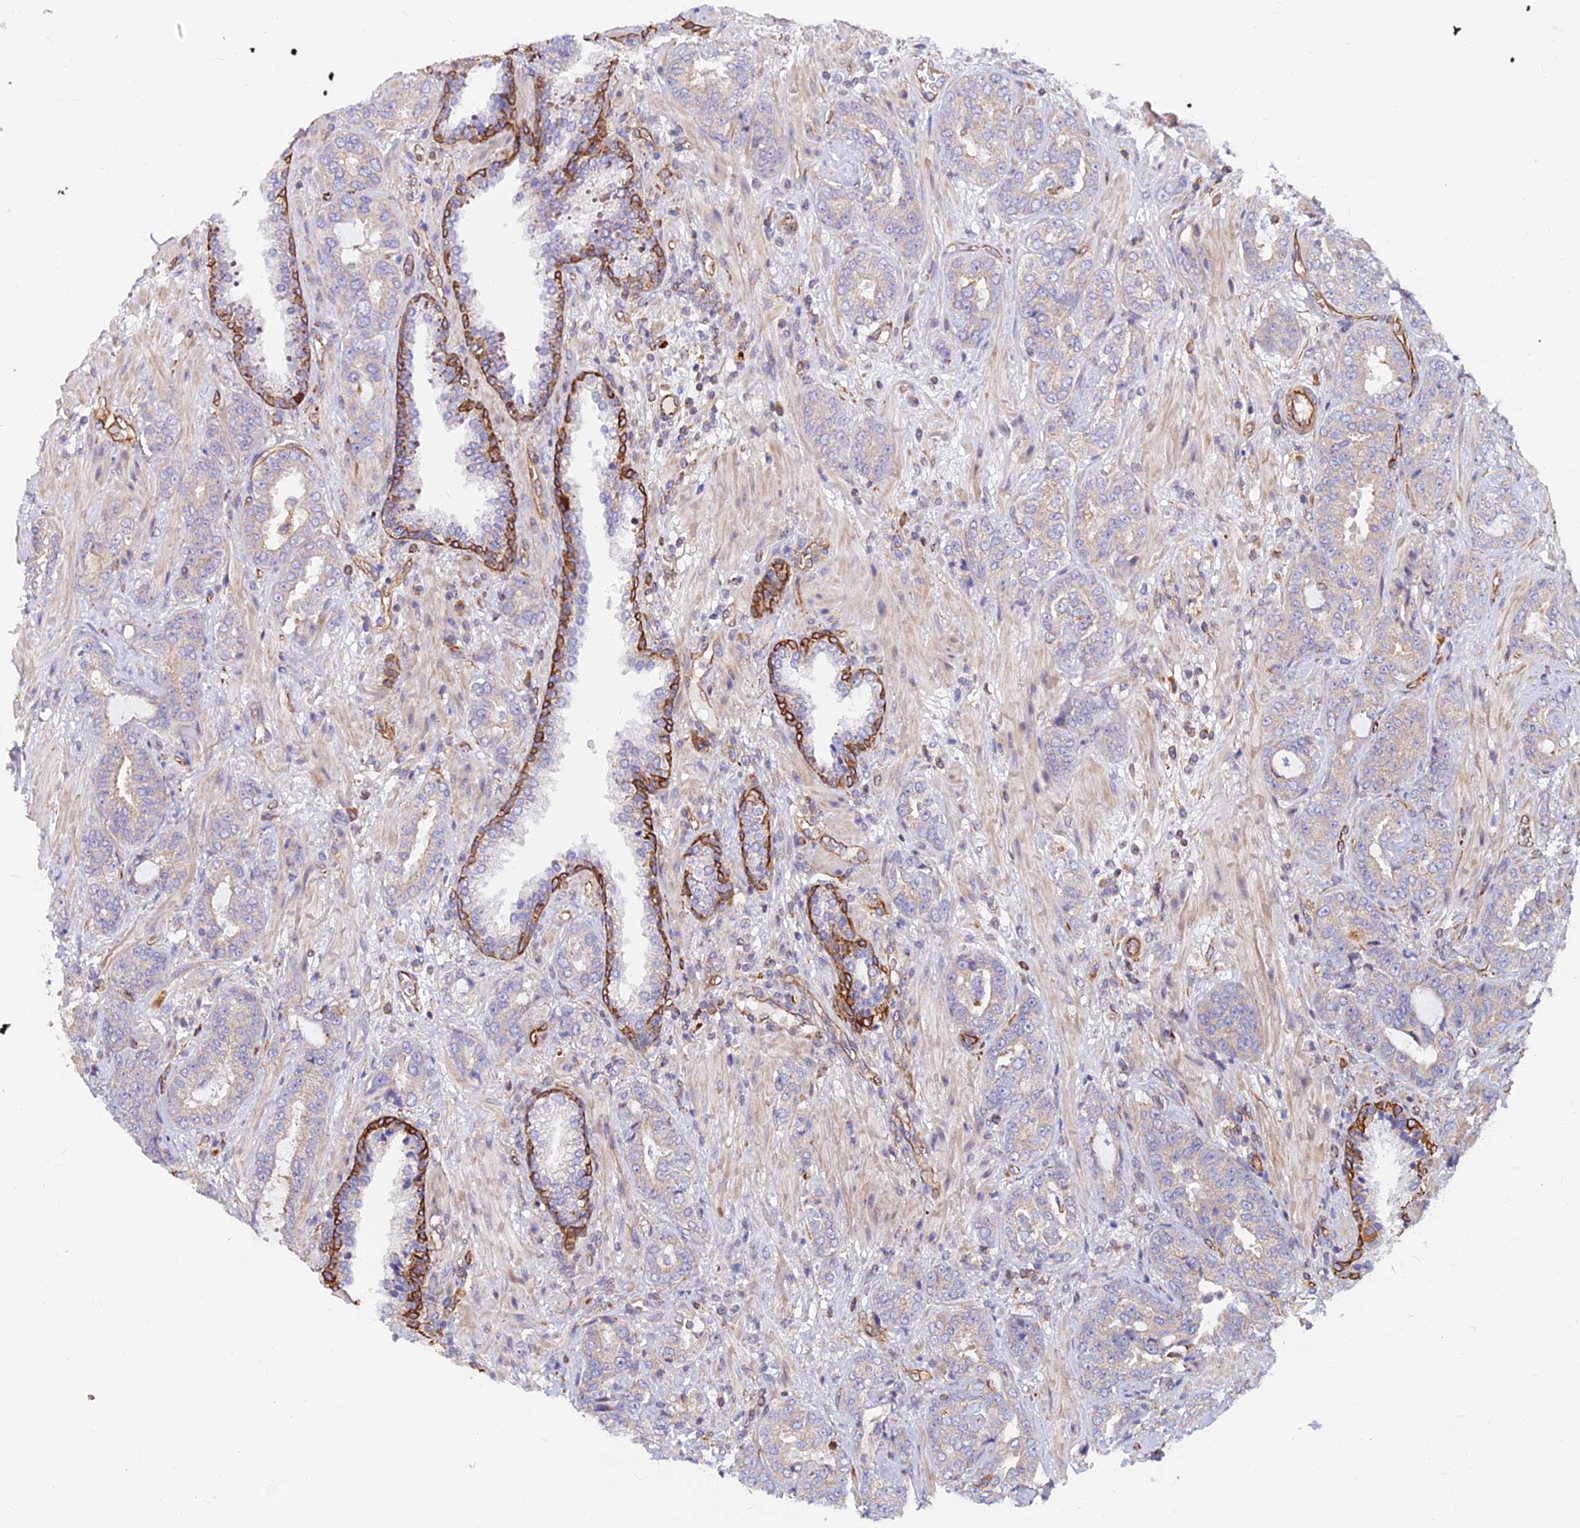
{"staining": {"intensity": "negative", "quantity": "none", "location": "none"}, "tissue": "prostate cancer", "cell_type": "Tumor cells", "image_type": "cancer", "snomed": [{"axis": "morphology", "description": "Adenocarcinoma, High grade"}, {"axis": "topography", "description": "Prostate"}], "caption": "High power microscopy photomicrograph of an immunohistochemistry (IHC) image of adenocarcinoma (high-grade) (prostate), revealing no significant expression in tumor cells.", "gene": "CDK18", "patient": {"sex": "male", "age": 71}}